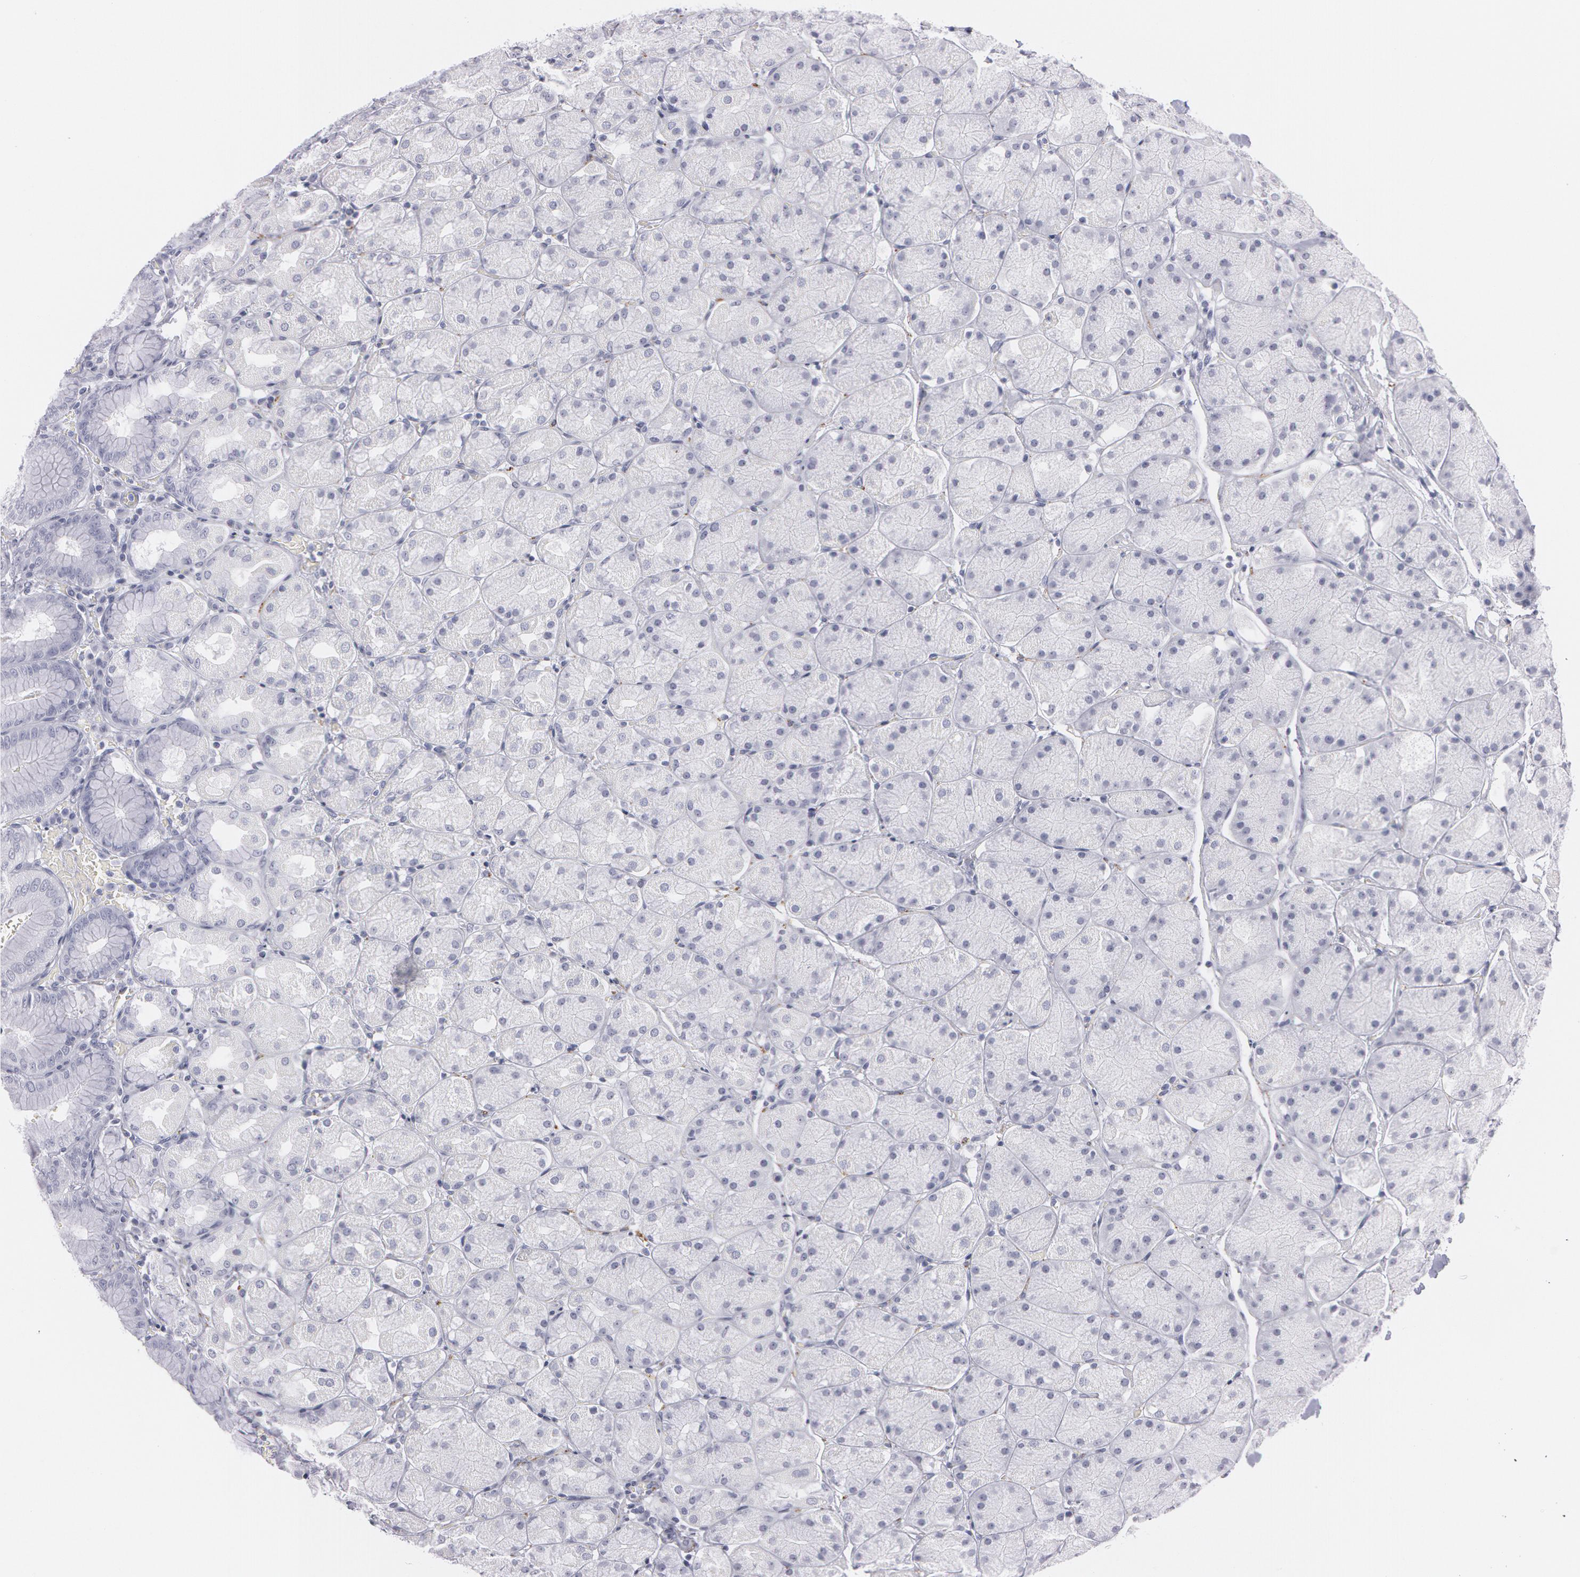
{"staining": {"intensity": "negative", "quantity": "none", "location": "none"}, "tissue": "stomach", "cell_type": "Glandular cells", "image_type": "normal", "snomed": [{"axis": "morphology", "description": "Normal tissue, NOS"}, {"axis": "topography", "description": "Stomach, upper"}, {"axis": "topography", "description": "Stomach"}], "caption": "The micrograph displays no significant staining in glandular cells of stomach. (DAB immunohistochemistry (IHC), high magnification).", "gene": "SNCG", "patient": {"sex": "male", "age": 76}}